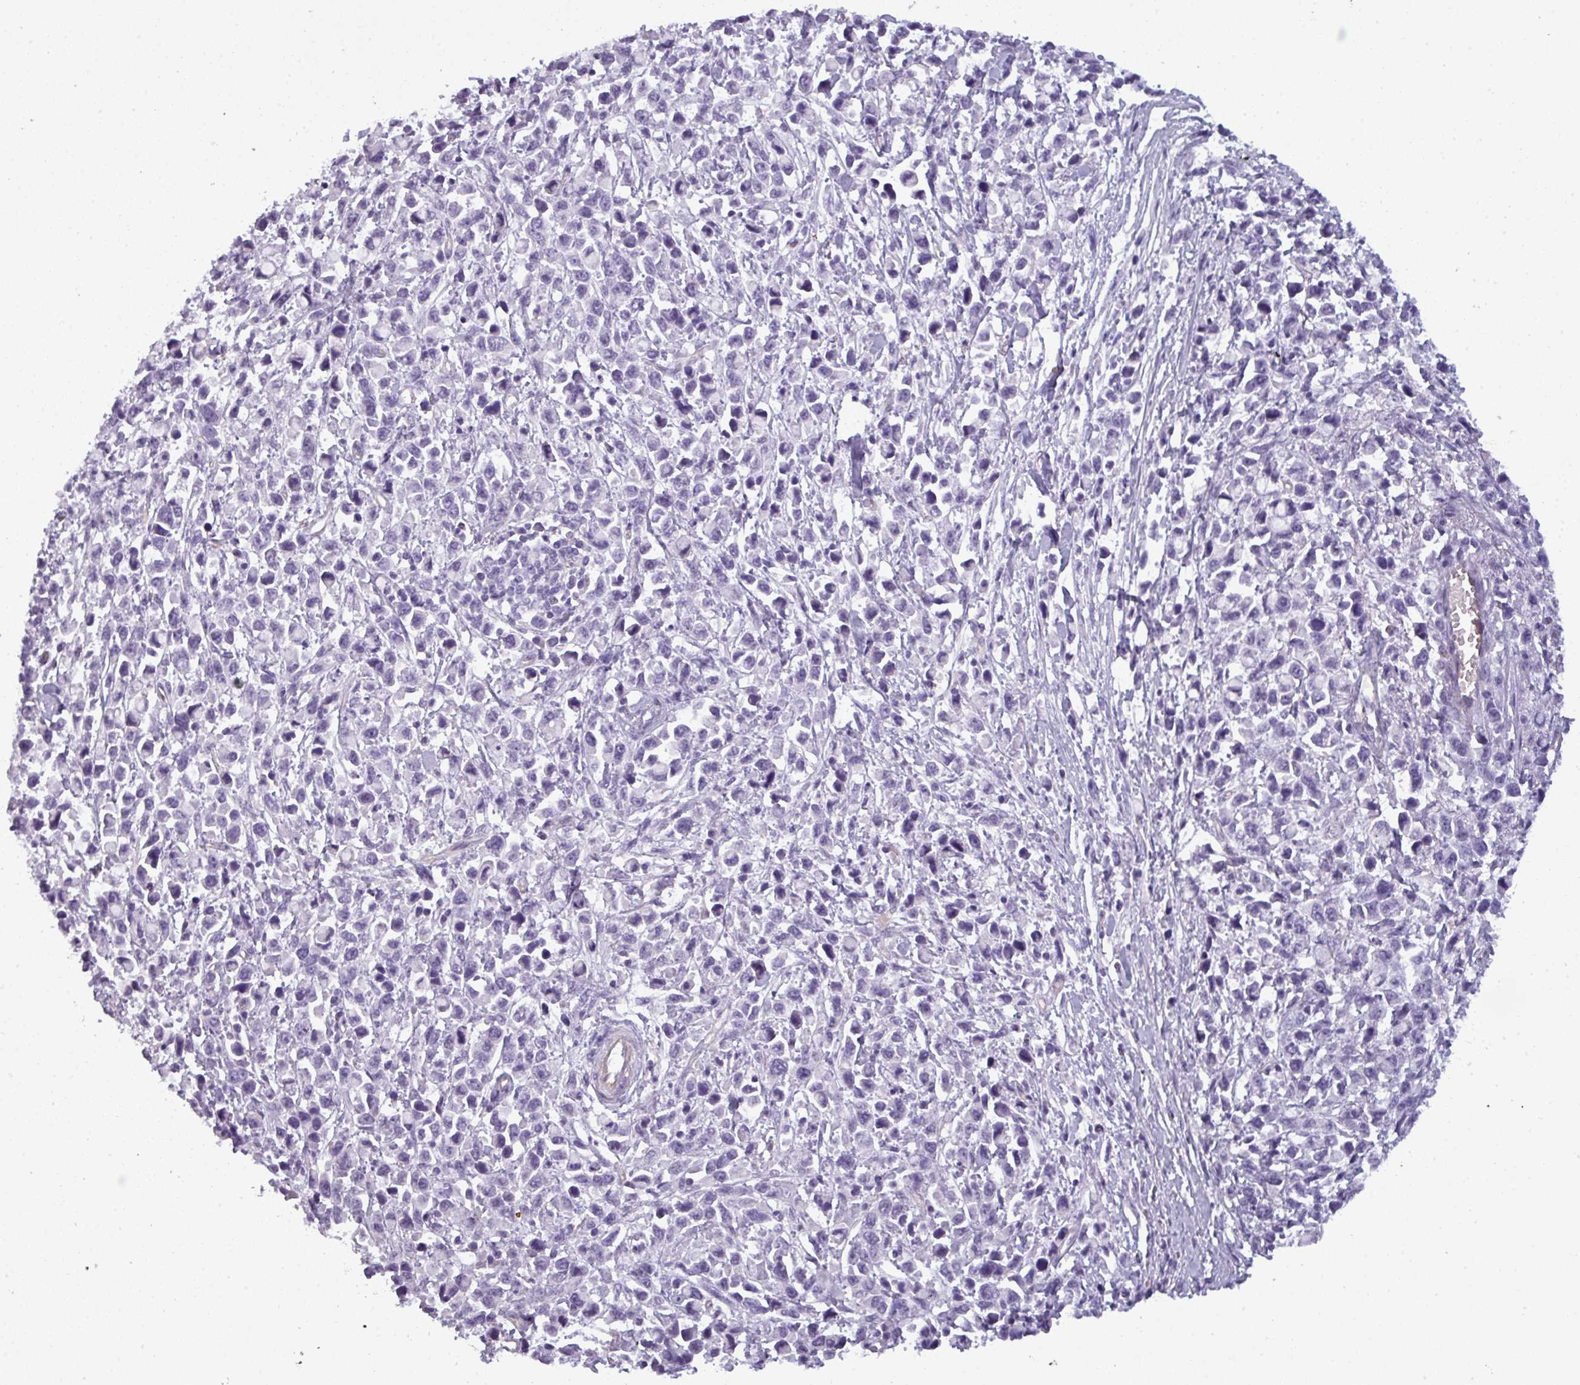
{"staining": {"intensity": "negative", "quantity": "none", "location": "none"}, "tissue": "stomach cancer", "cell_type": "Tumor cells", "image_type": "cancer", "snomed": [{"axis": "morphology", "description": "Adenocarcinoma, NOS"}, {"axis": "topography", "description": "Stomach"}], "caption": "Immunohistochemistry (IHC) photomicrograph of stomach adenocarcinoma stained for a protein (brown), which shows no staining in tumor cells. Nuclei are stained in blue.", "gene": "AREL1", "patient": {"sex": "female", "age": 81}}